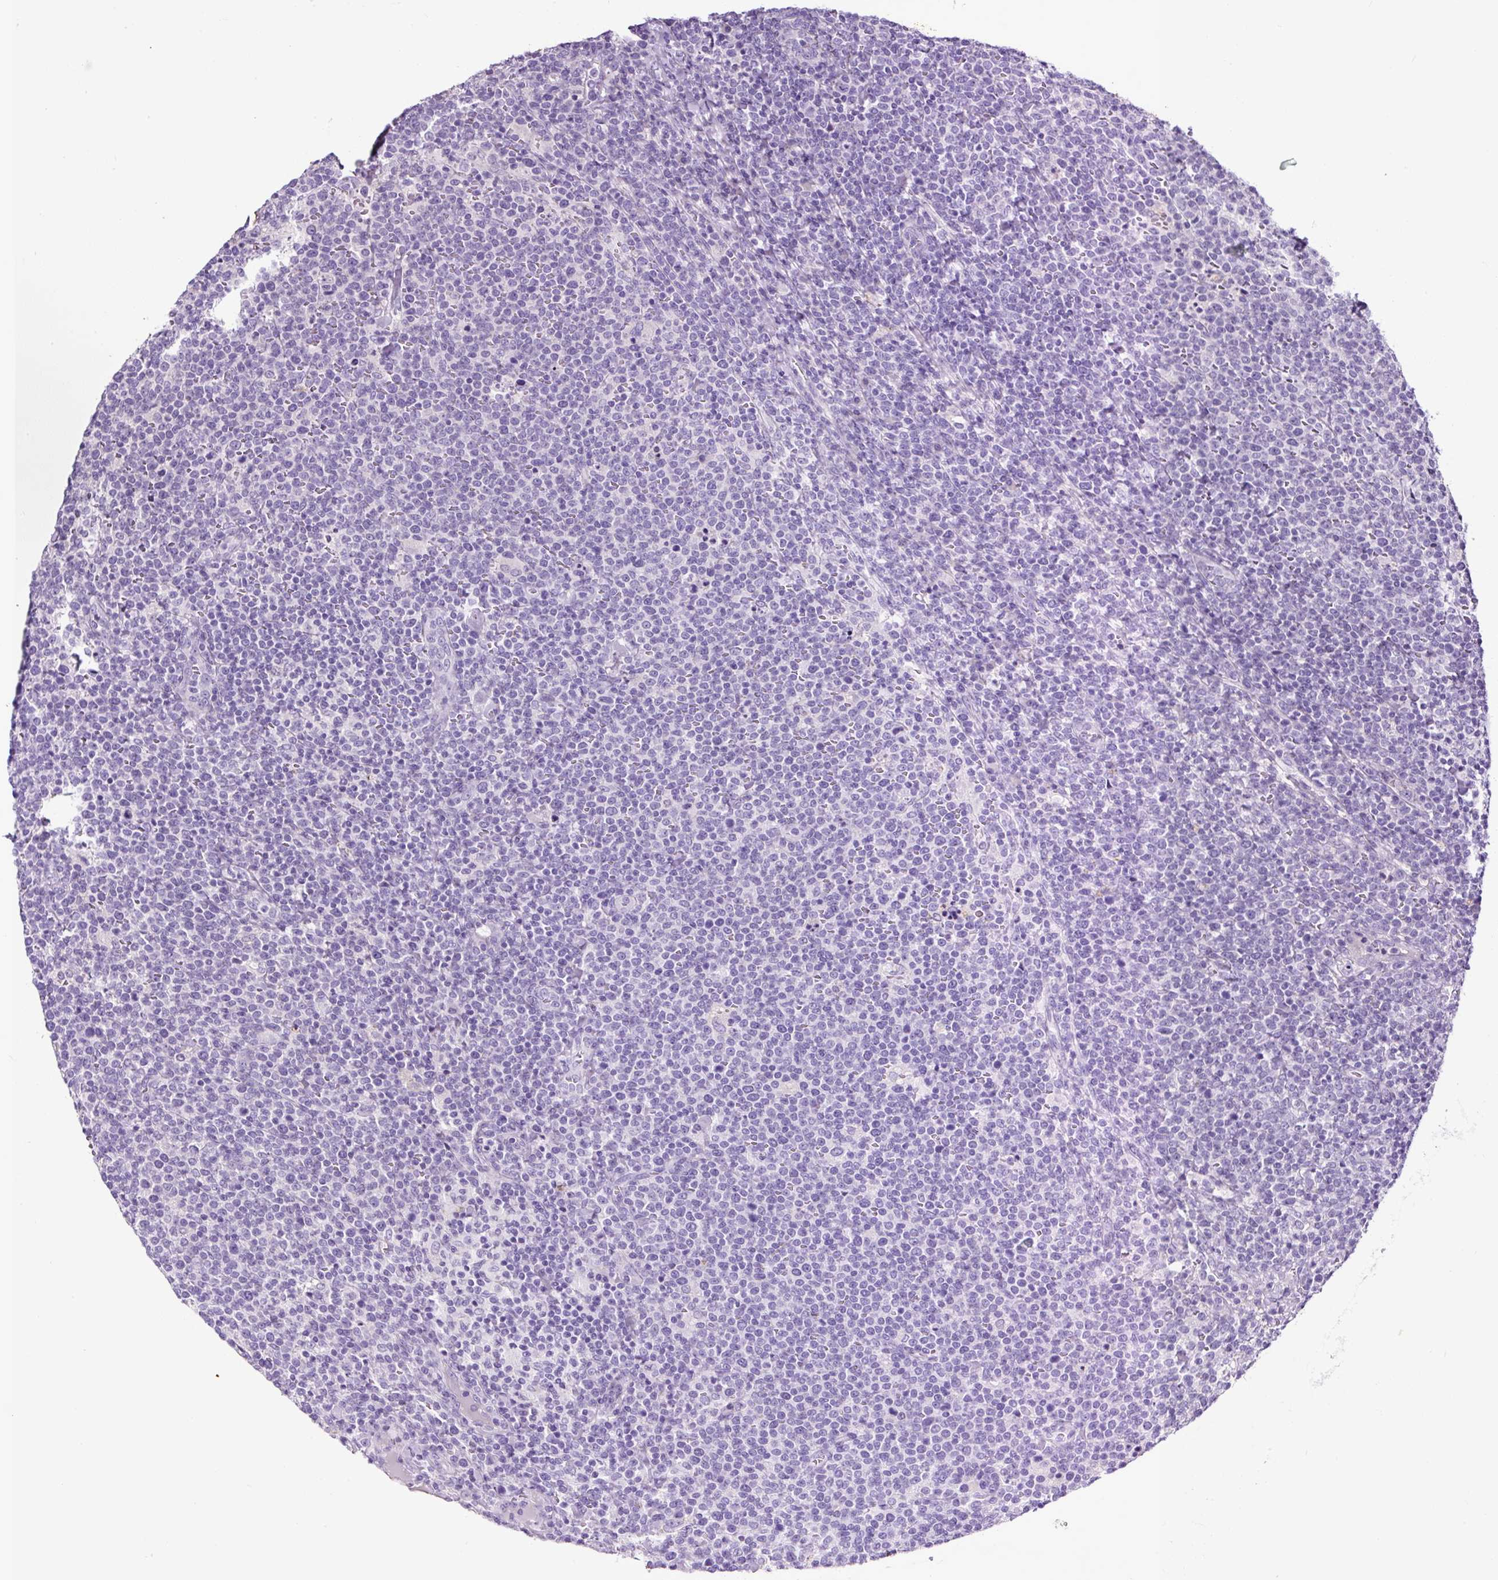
{"staining": {"intensity": "negative", "quantity": "none", "location": "none"}, "tissue": "lymphoma", "cell_type": "Tumor cells", "image_type": "cancer", "snomed": [{"axis": "morphology", "description": "Malignant lymphoma, non-Hodgkin's type, High grade"}, {"axis": "topography", "description": "Lymph node"}], "caption": "Micrograph shows no significant protein staining in tumor cells of lymphoma.", "gene": "SP8", "patient": {"sex": "male", "age": 61}}